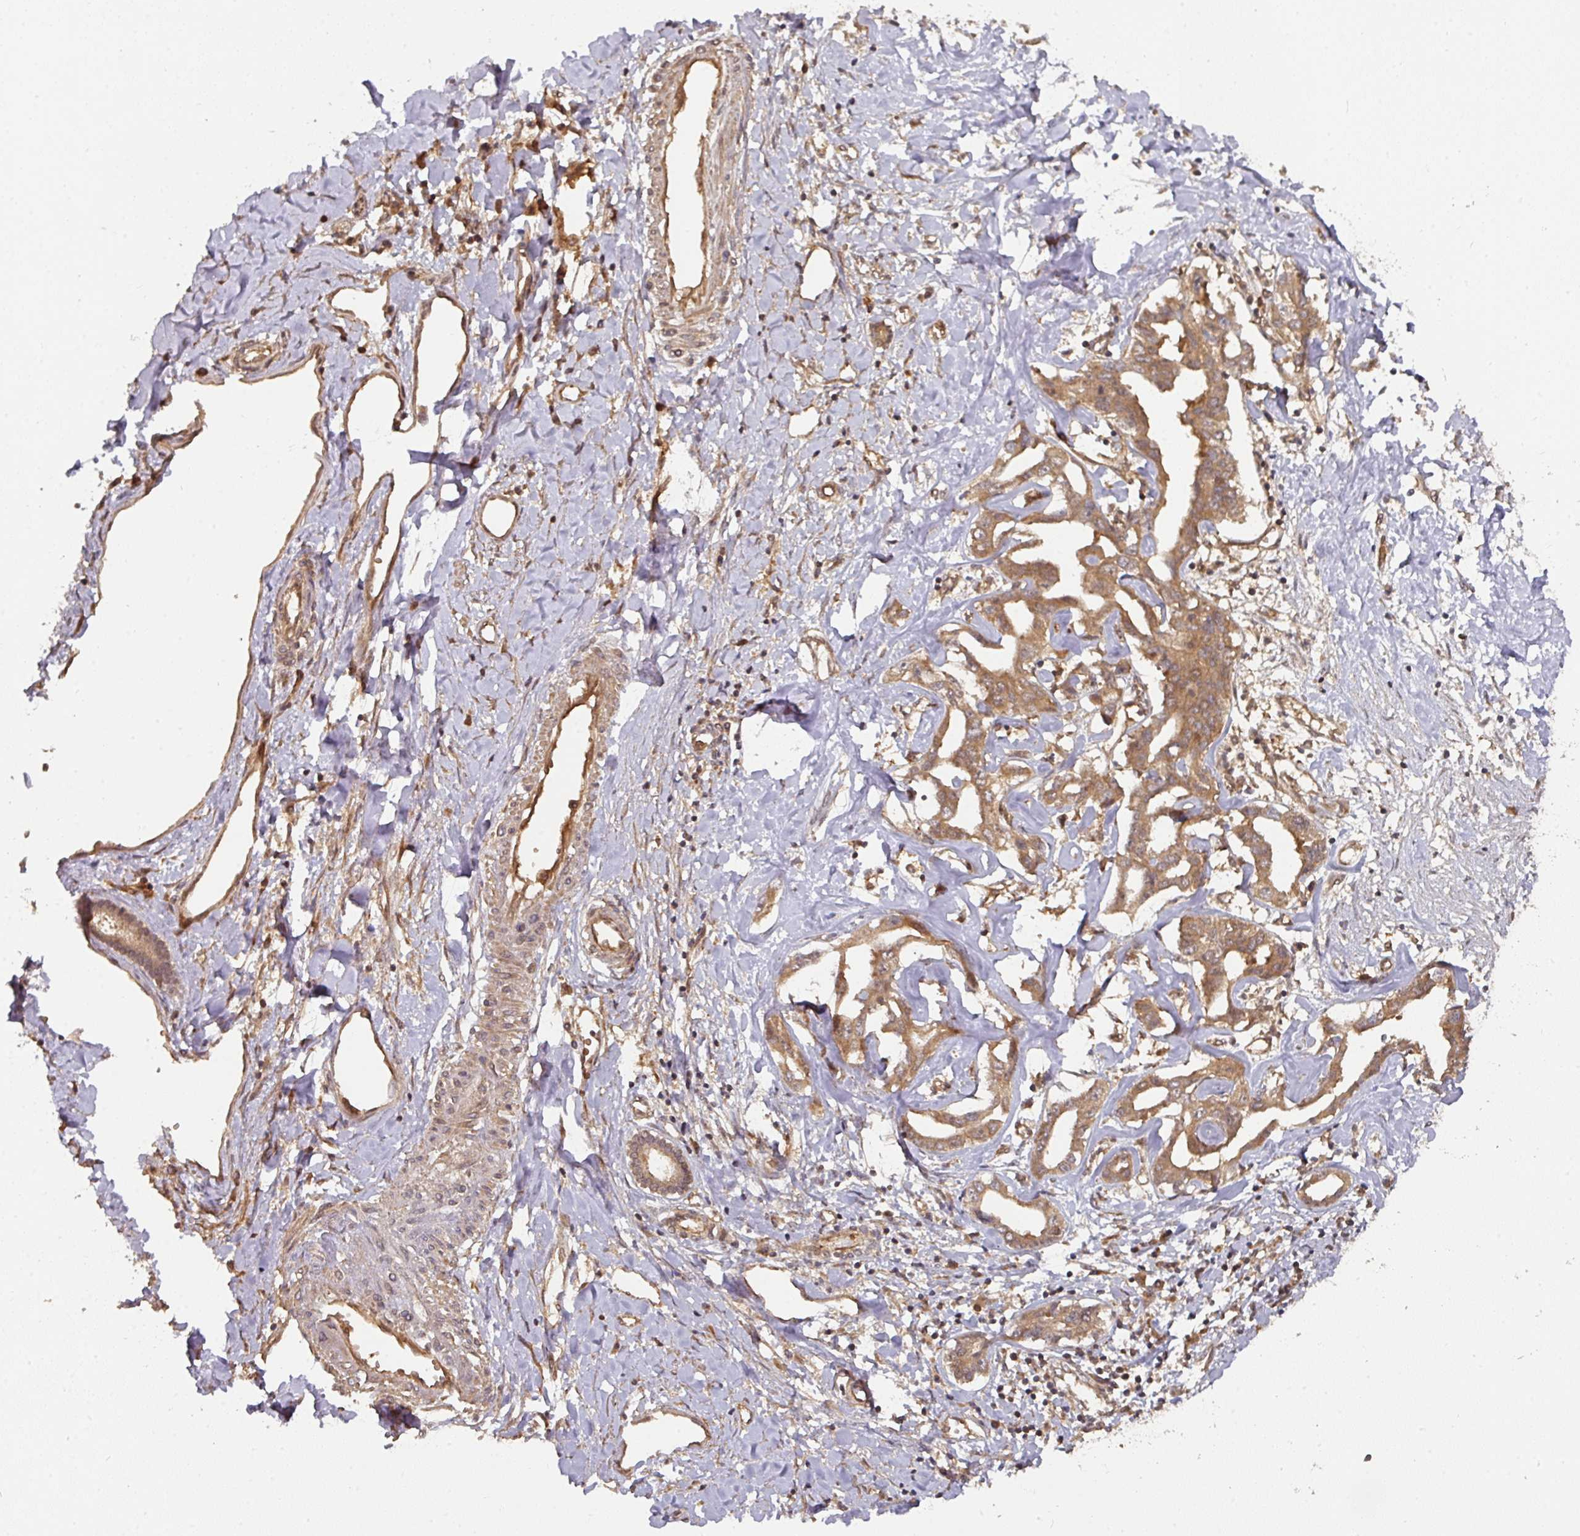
{"staining": {"intensity": "moderate", "quantity": ">75%", "location": "cytoplasmic/membranous"}, "tissue": "liver cancer", "cell_type": "Tumor cells", "image_type": "cancer", "snomed": [{"axis": "morphology", "description": "Cholangiocarcinoma"}, {"axis": "topography", "description": "Liver"}], "caption": "Immunohistochemistry (IHC) micrograph of liver cholangiocarcinoma stained for a protein (brown), which shows medium levels of moderate cytoplasmic/membranous positivity in about >75% of tumor cells.", "gene": "EIF4EBP2", "patient": {"sex": "male", "age": 59}}